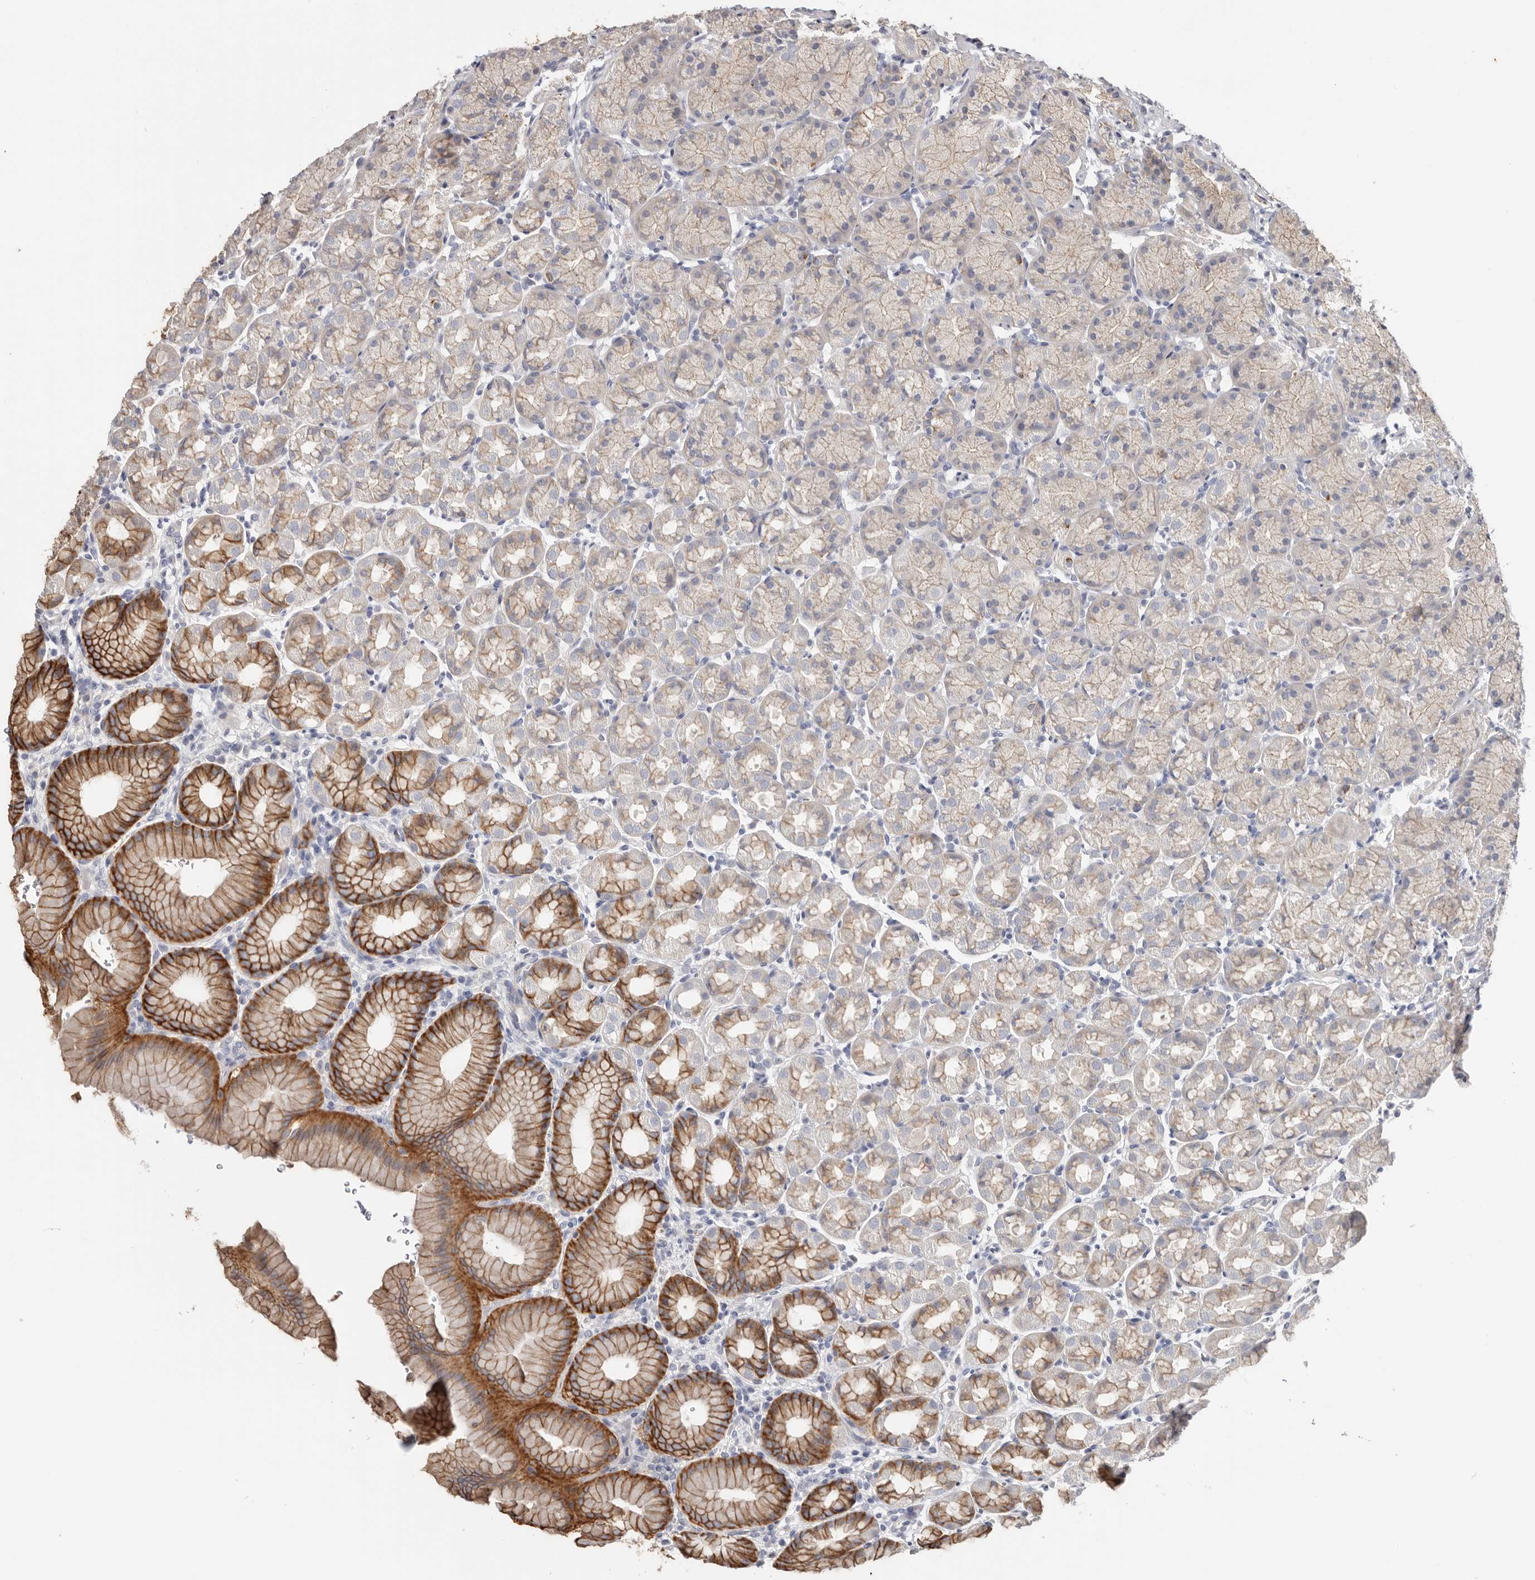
{"staining": {"intensity": "strong", "quantity": ">75%", "location": "cytoplasmic/membranous"}, "tissue": "stomach", "cell_type": "Glandular cells", "image_type": "normal", "snomed": [{"axis": "morphology", "description": "Normal tissue, NOS"}, {"axis": "topography", "description": "Stomach"}], "caption": "Immunohistochemistry staining of unremarkable stomach, which reveals high levels of strong cytoplasmic/membranous staining in about >75% of glandular cells indicating strong cytoplasmic/membranous protein expression. The staining was performed using DAB (3,3'-diaminobenzidine) (brown) for protein detection and nuclei were counterstained in hematoxylin (blue).", "gene": "S100A14", "patient": {"sex": "male", "age": 42}}